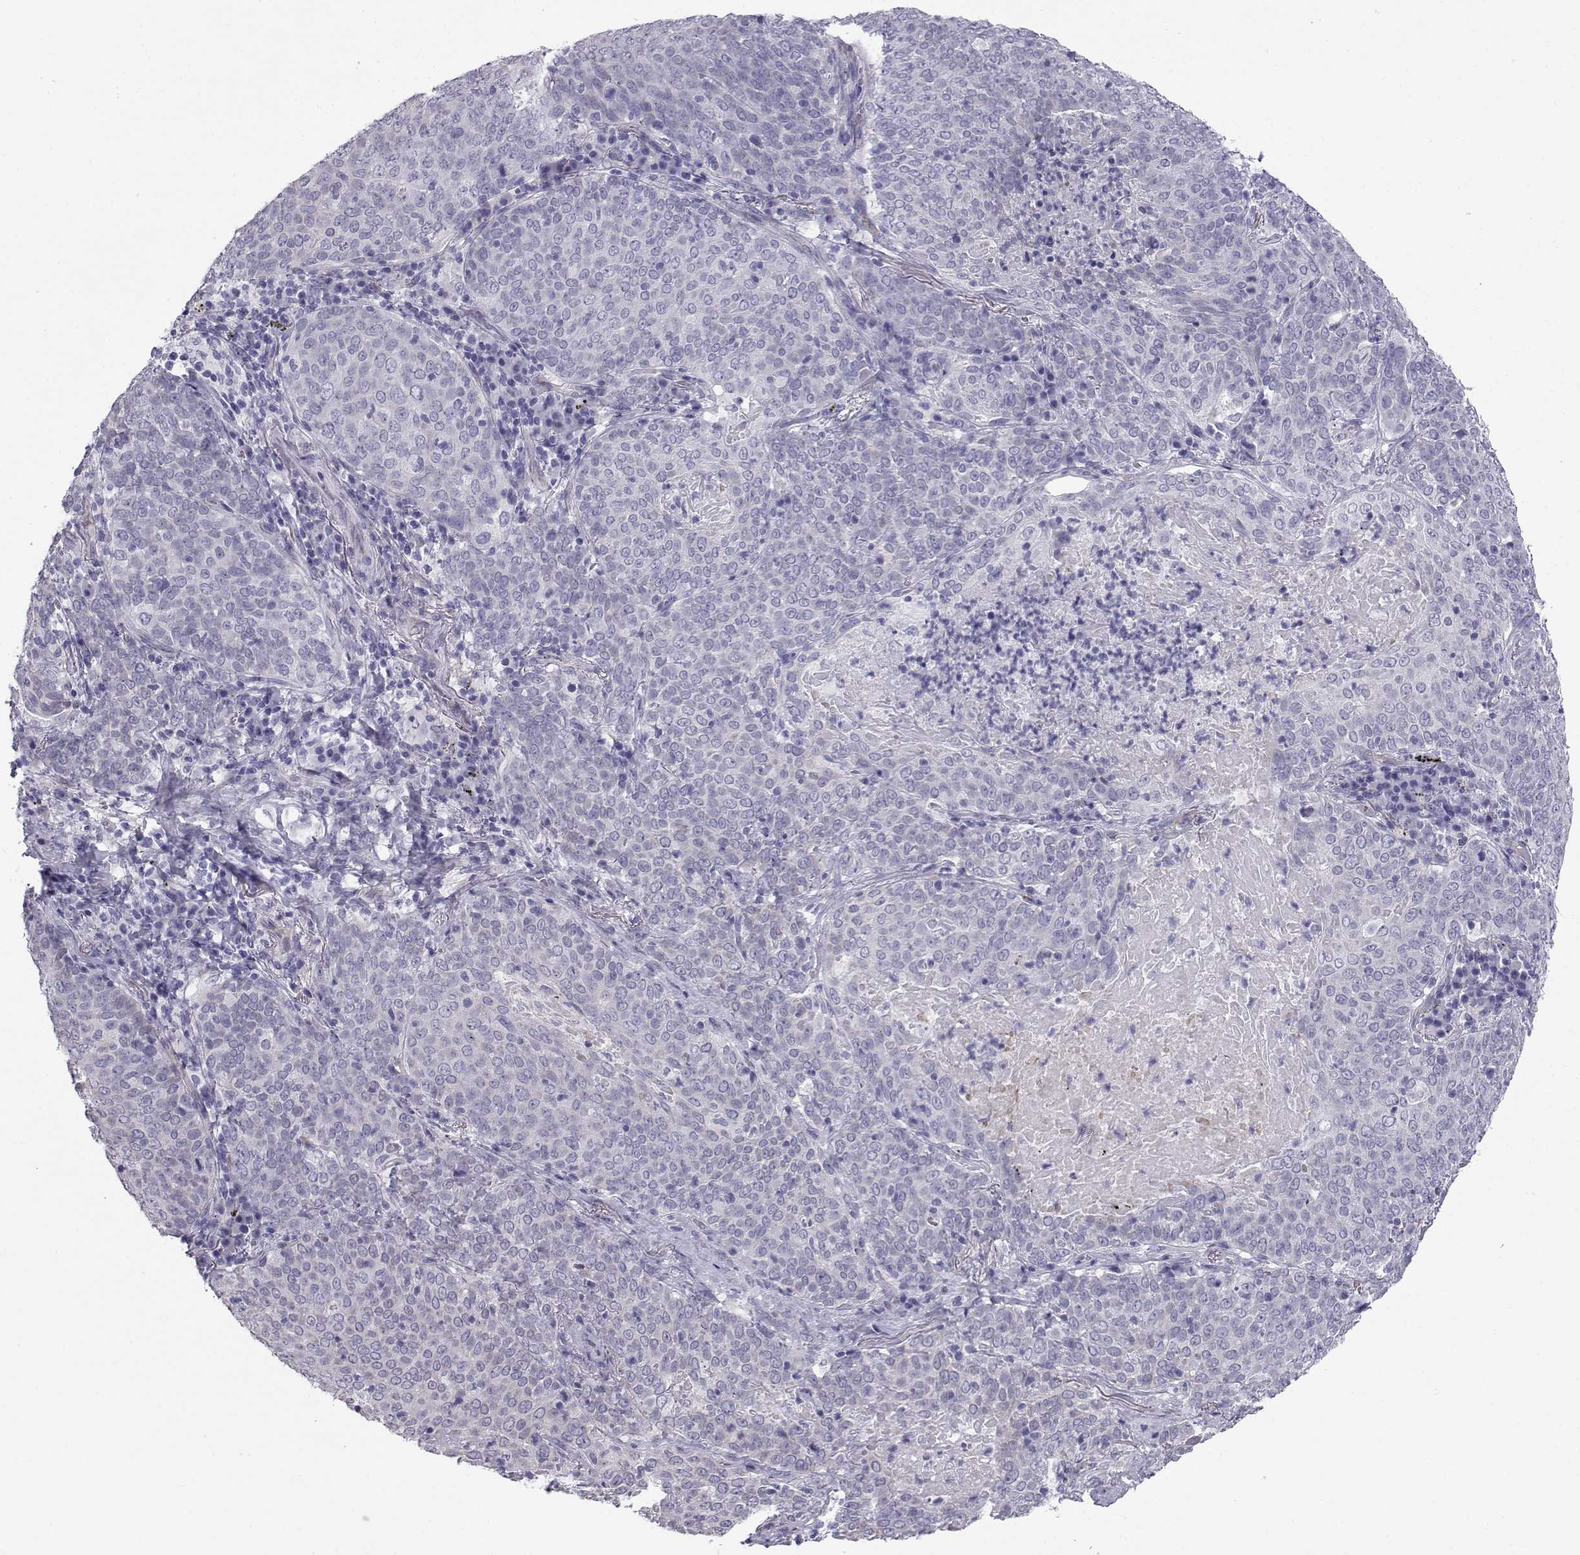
{"staining": {"intensity": "negative", "quantity": "none", "location": "none"}, "tissue": "lung cancer", "cell_type": "Tumor cells", "image_type": "cancer", "snomed": [{"axis": "morphology", "description": "Squamous cell carcinoma, NOS"}, {"axis": "topography", "description": "Lung"}], "caption": "Tumor cells show no significant positivity in lung cancer (squamous cell carcinoma).", "gene": "RNASE12", "patient": {"sex": "male", "age": 82}}